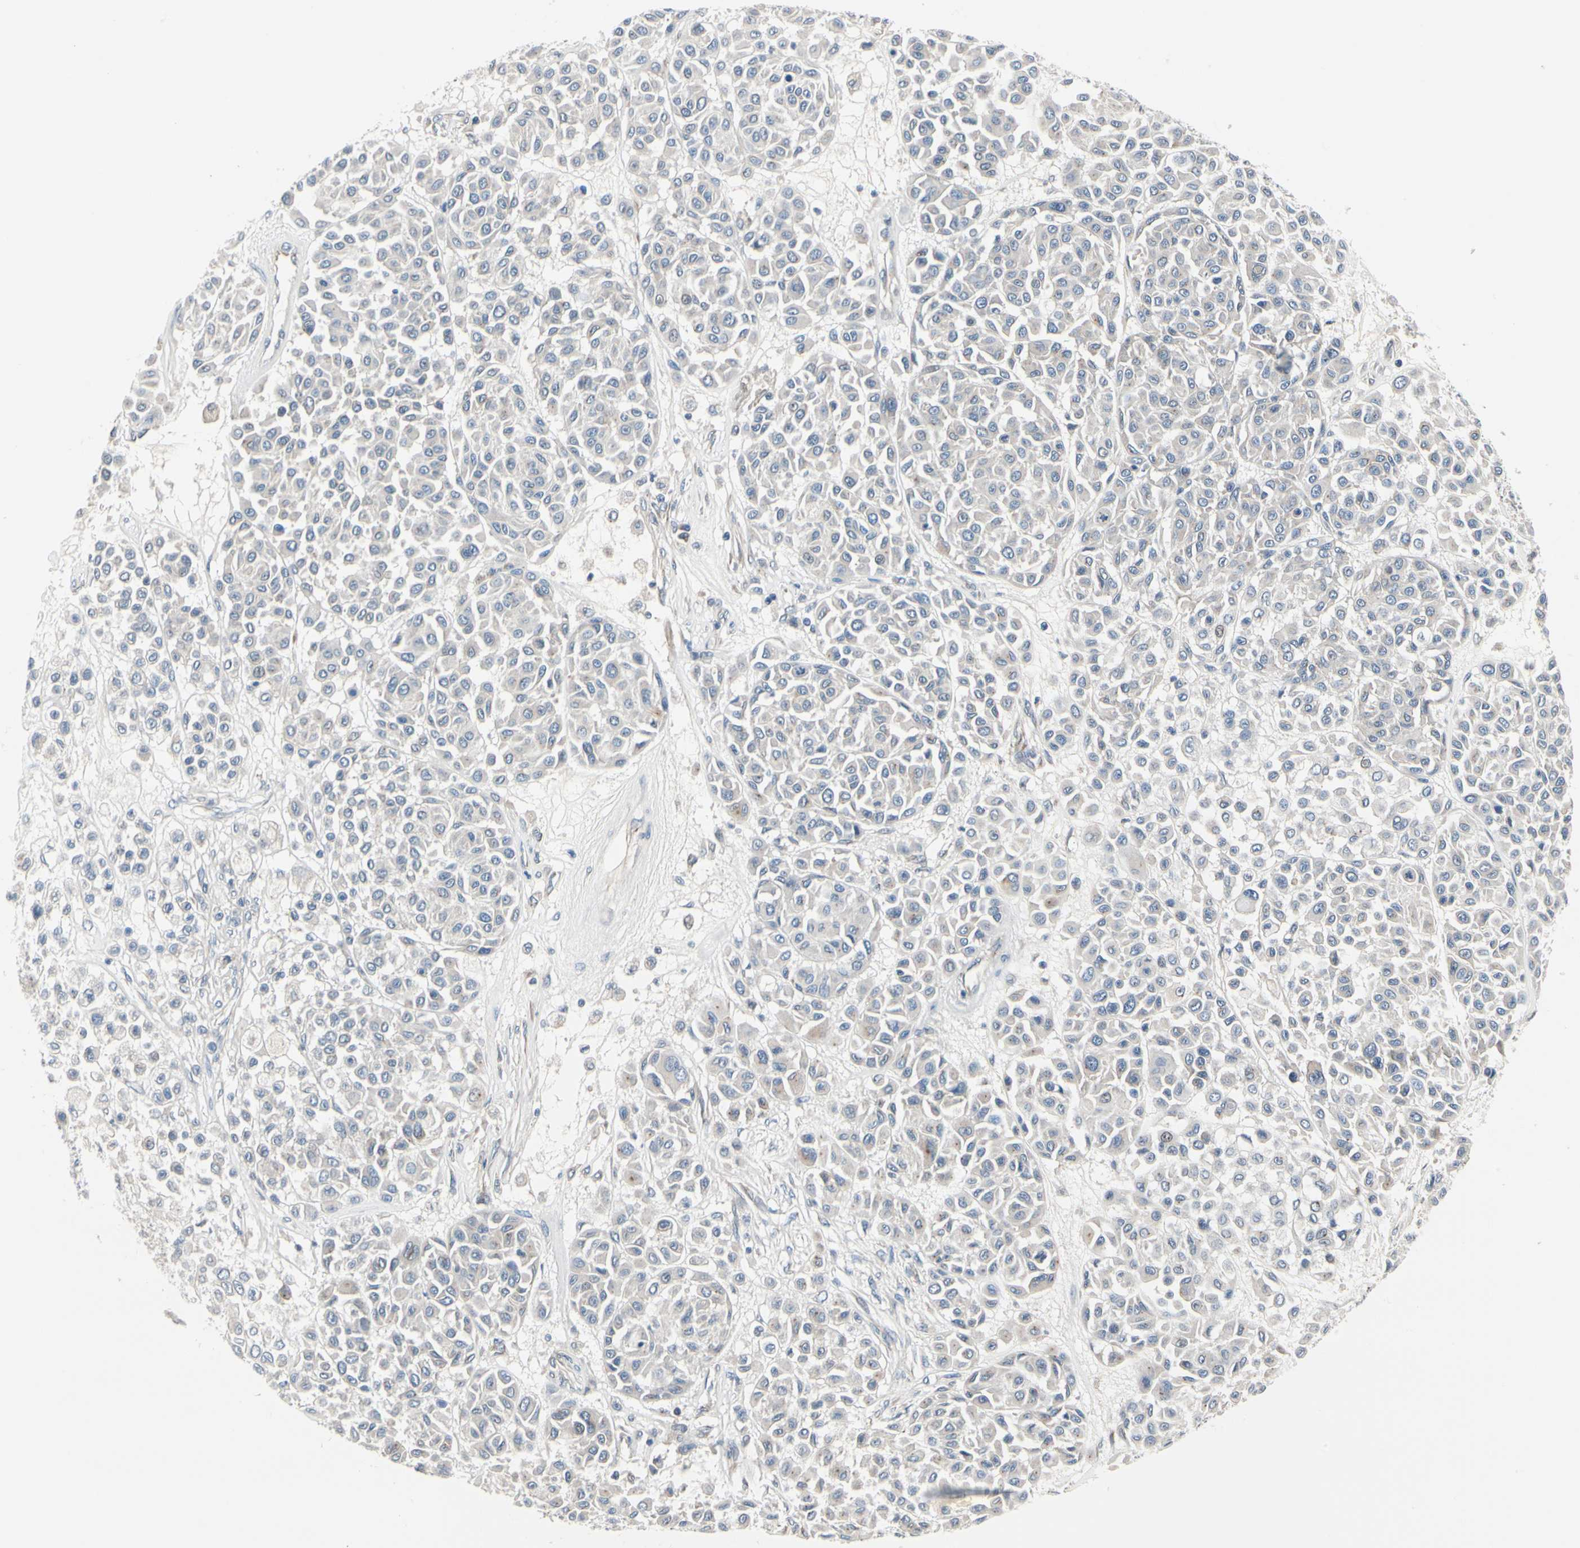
{"staining": {"intensity": "negative", "quantity": "none", "location": "none"}, "tissue": "melanoma", "cell_type": "Tumor cells", "image_type": "cancer", "snomed": [{"axis": "morphology", "description": "Malignant melanoma, Metastatic site"}, {"axis": "topography", "description": "Soft tissue"}], "caption": "Immunohistochemistry (IHC) photomicrograph of neoplastic tissue: human melanoma stained with DAB exhibits no significant protein staining in tumor cells.", "gene": "PRKAR2B", "patient": {"sex": "male", "age": 41}}